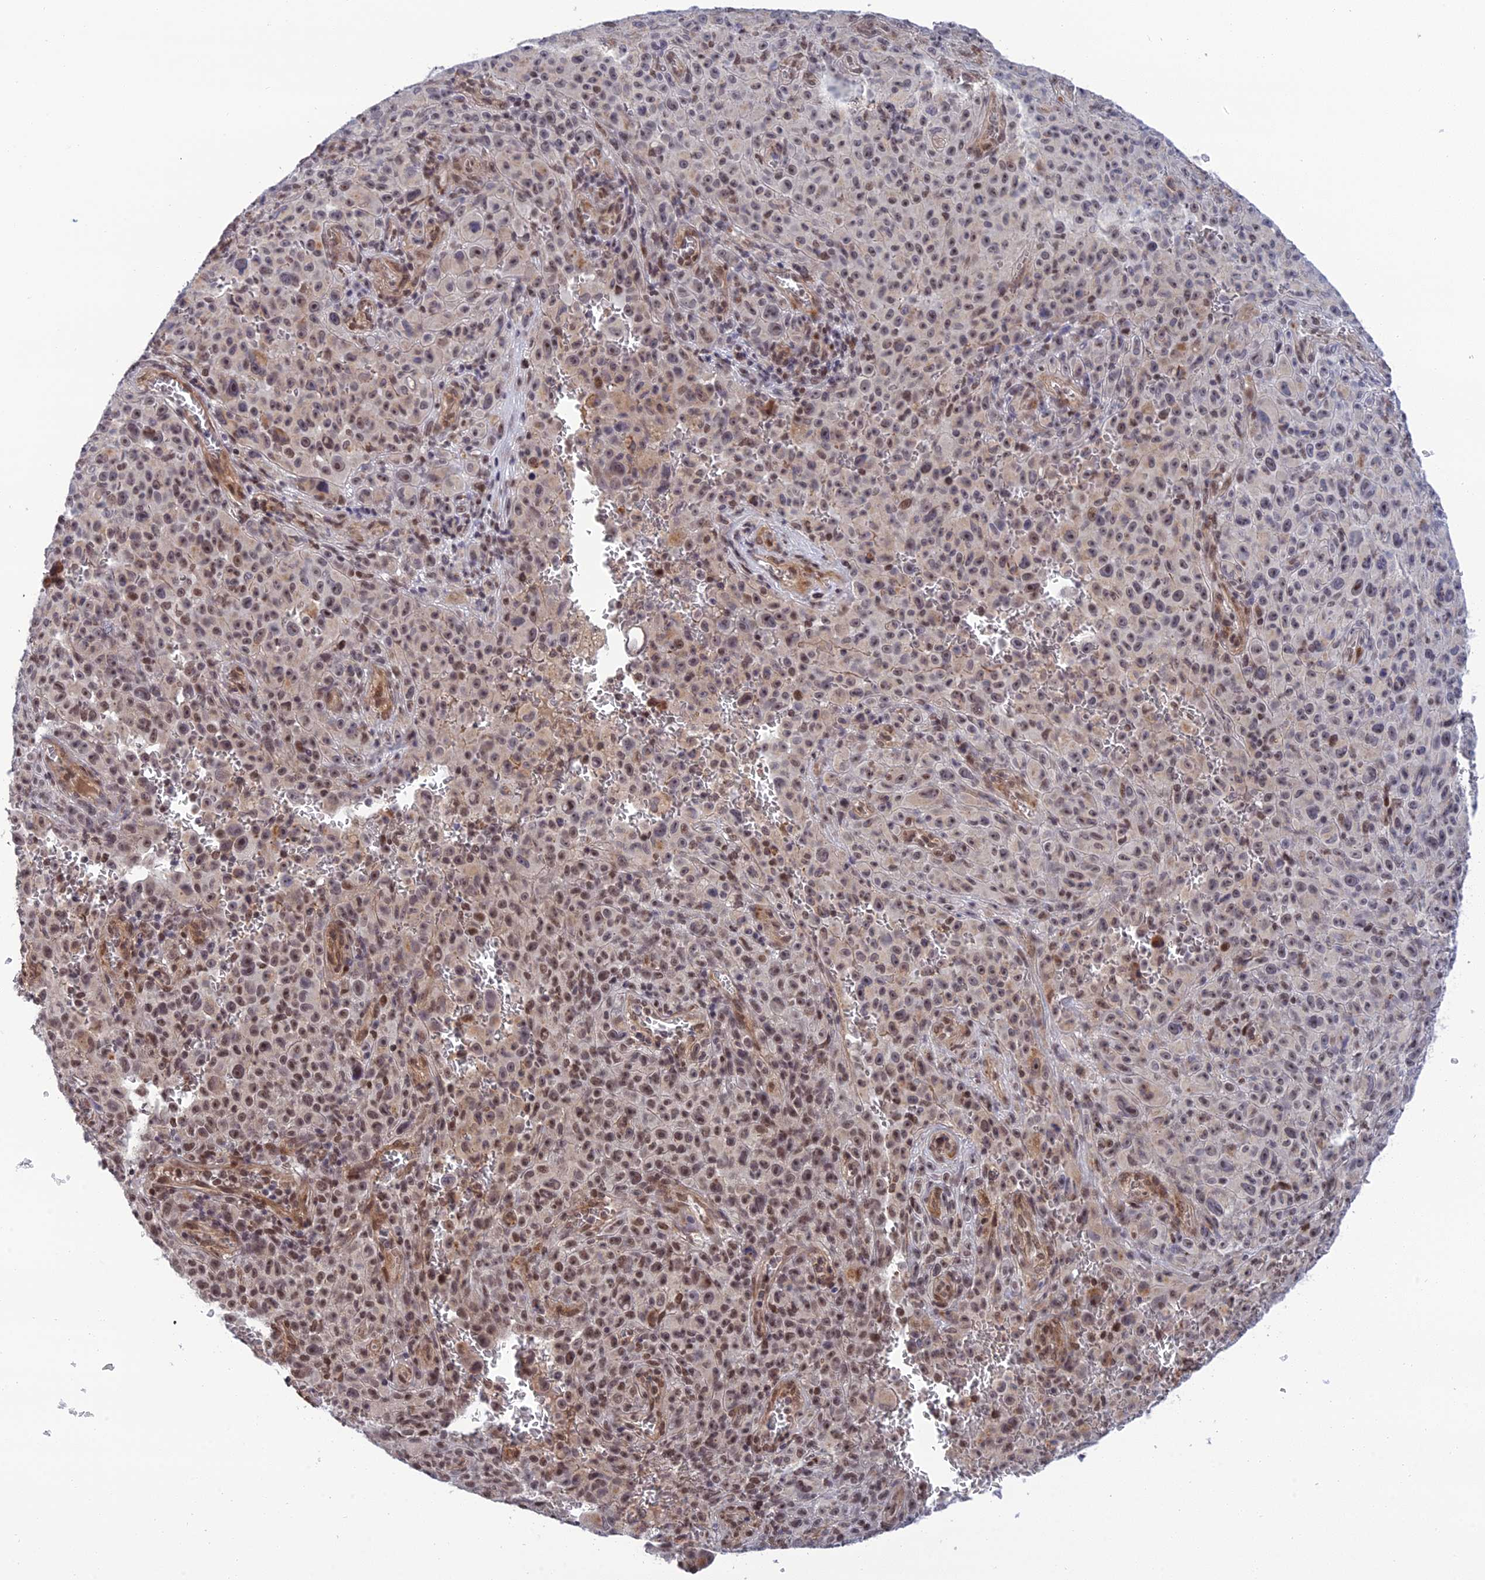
{"staining": {"intensity": "moderate", "quantity": ">75%", "location": "nuclear"}, "tissue": "melanoma", "cell_type": "Tumor cells", "image_type": "cancer", "snomed": [{"axis": "morphology", "description": "Malignant melanoma, NOS"}, {"axis": "topography", "description": "Skin"}], "caption": "Melanoma tissue exhibits moderate nuclear positivity in about >75% of tumor cells, visualized by immunohistochemistry. Using DAB (brown) and hematoxylin (blue) stains, captured at high magnification using brightfield microscopy.", "gene": "REXO1", "patient": {"sex": "female", "age": 82}}